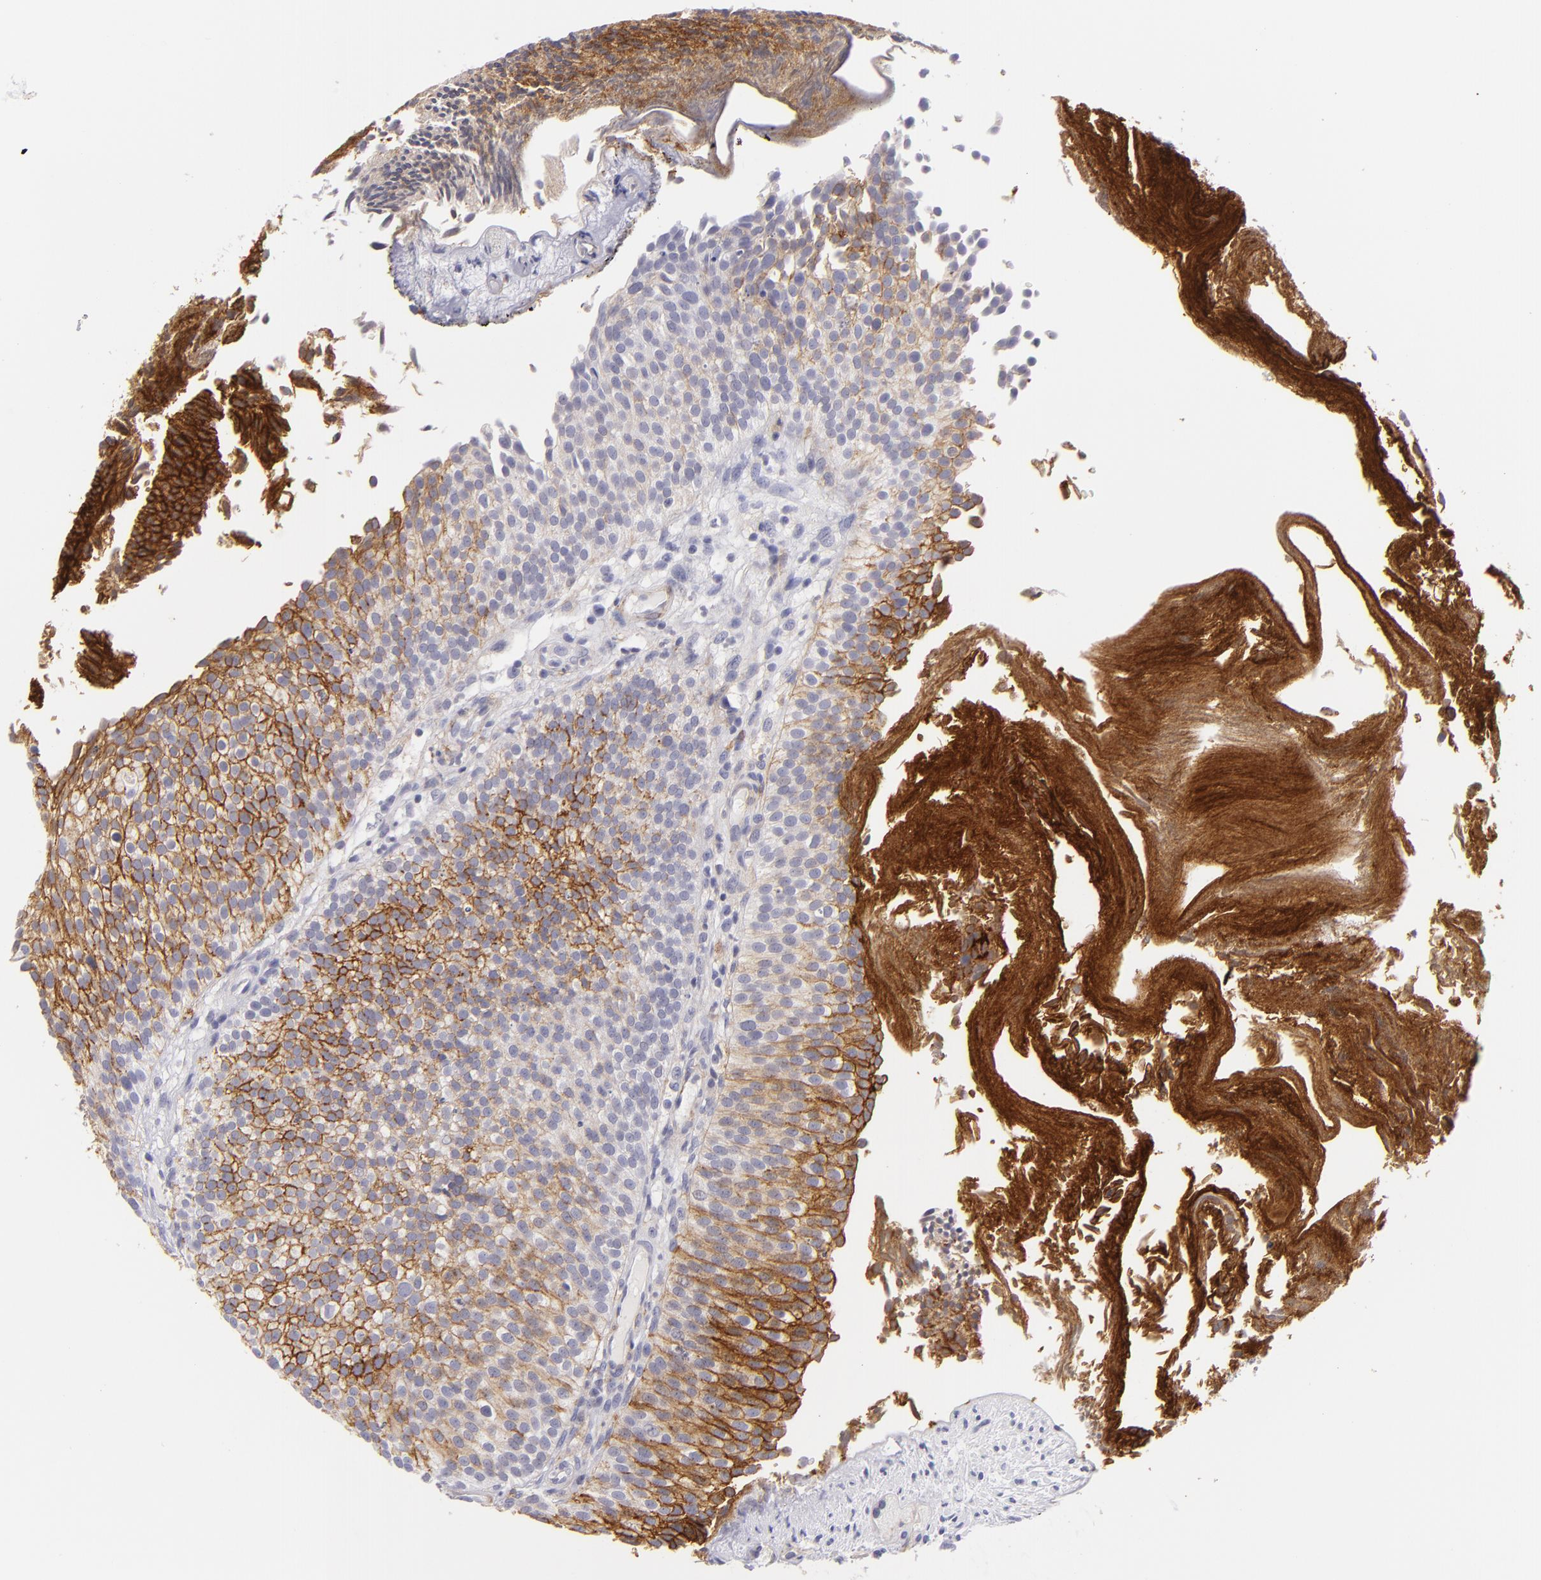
{"staining": {"intensity": "strong", "quantity": "25%-75%", "location": "cytoplasmic/membranous"}, "tissue": "urothelial cancer", "cell_type": "Tumor cells", "image_type": "cancer", "snomed": [{"axis": "morphology", "description": "Urothelial carcinoma, Low grade"}, {"axis": "topography", "description": "Urinary bladder"}], "caption": "IHC histopathology image of neoplastic tissue: human urothelial cancer stained using immunohistochemistry displays high levels of strong protein expression localized specifically in the cytoplasmic/membranous of tumor cells, appearing as a cytoplasmic/membranous brown color.", "gene": "THBD", "patient": {"sex": "male", "age": 84}}